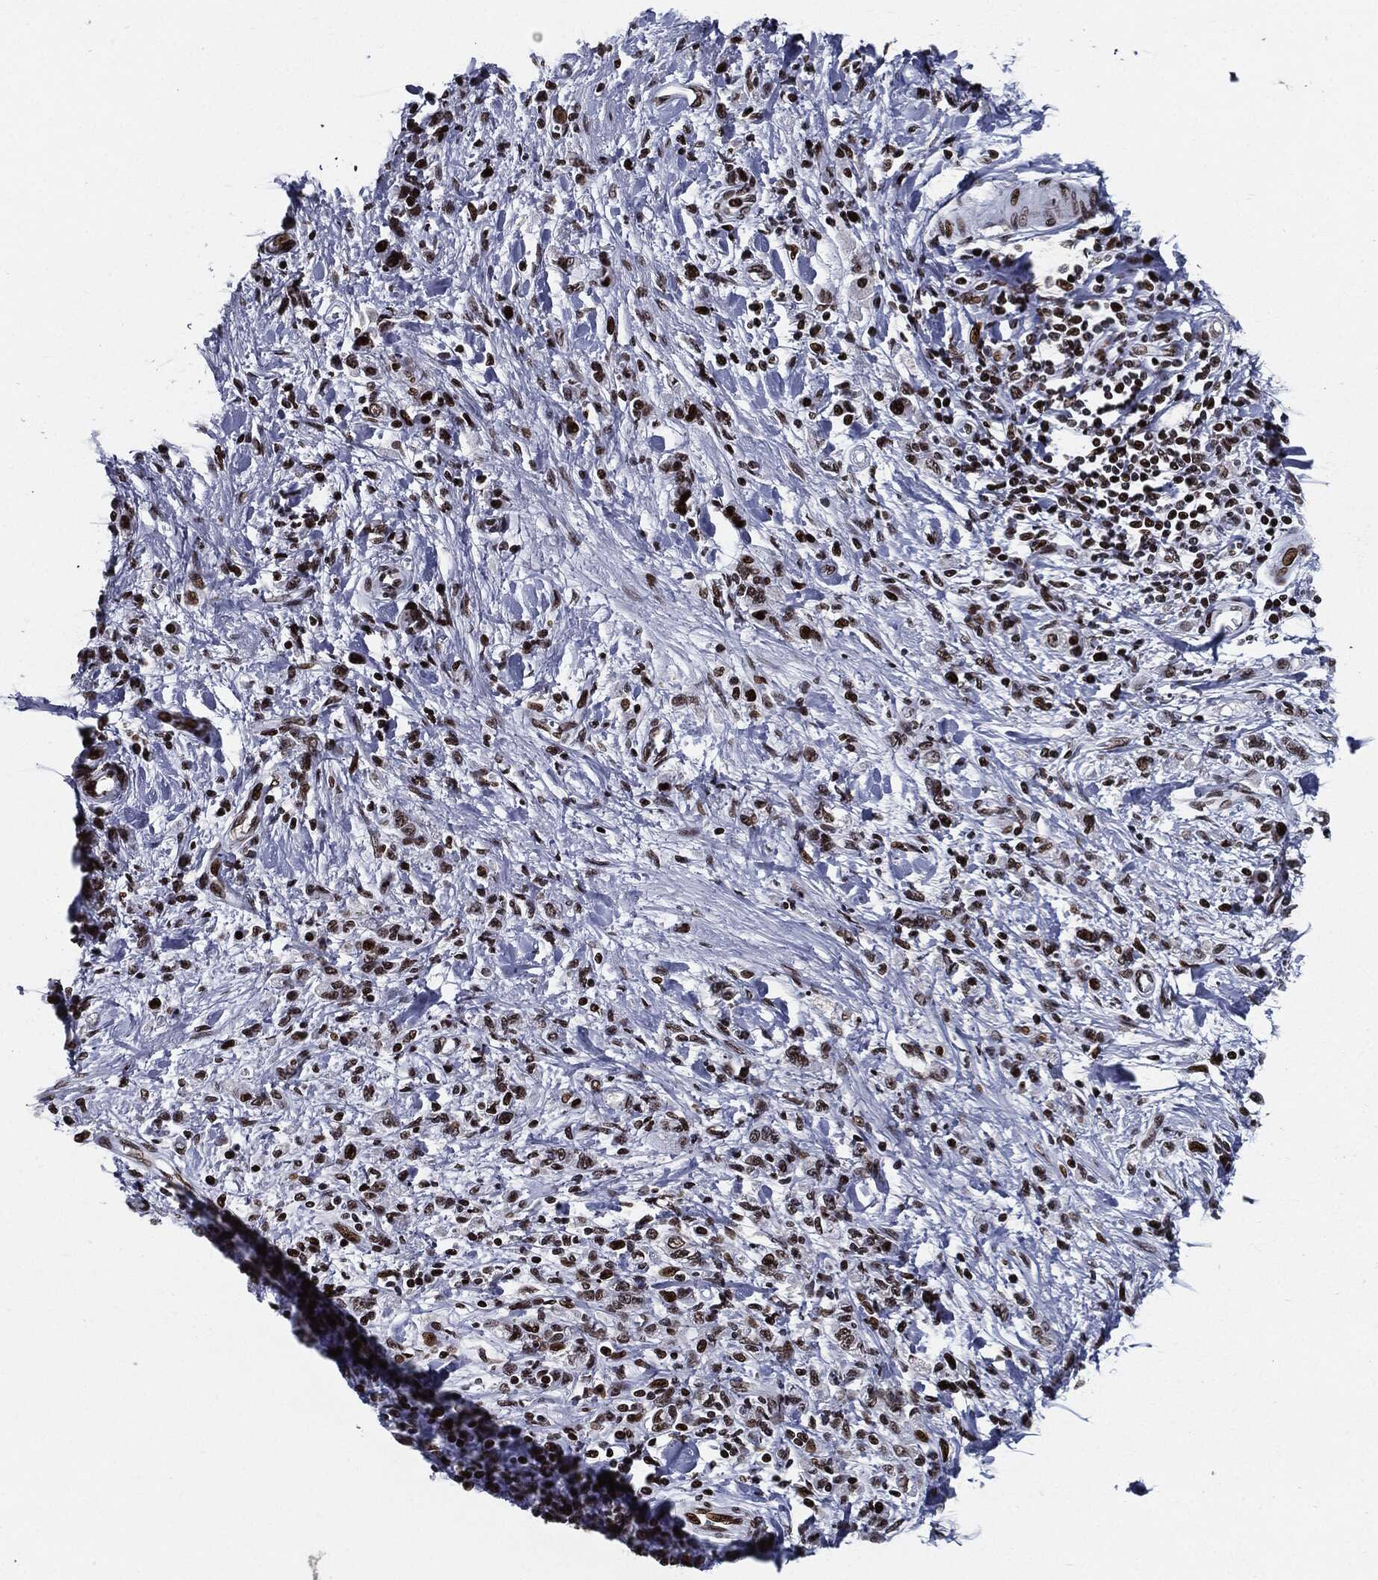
{"staining": {"intensity": "strong", "quantity": ">75%", "location": "nuclear"}, "tissue": "stomach cancer", "cell_type": "Tumor cells", "image_type": "cancer", "snomed": [{"axis": "morphology", "description": "Adenocarcinoma, NOS"}, {"axis": "topography", "description": "Stomach"}], "caption": "Brown immunohistochemical staining in human adenocarcinoma (stomach) exhibits strong nuclear staining in approximately >75% of tumor cells.", "gene": "ZFP91", "patient": {"sex": "male", "age": 77}}